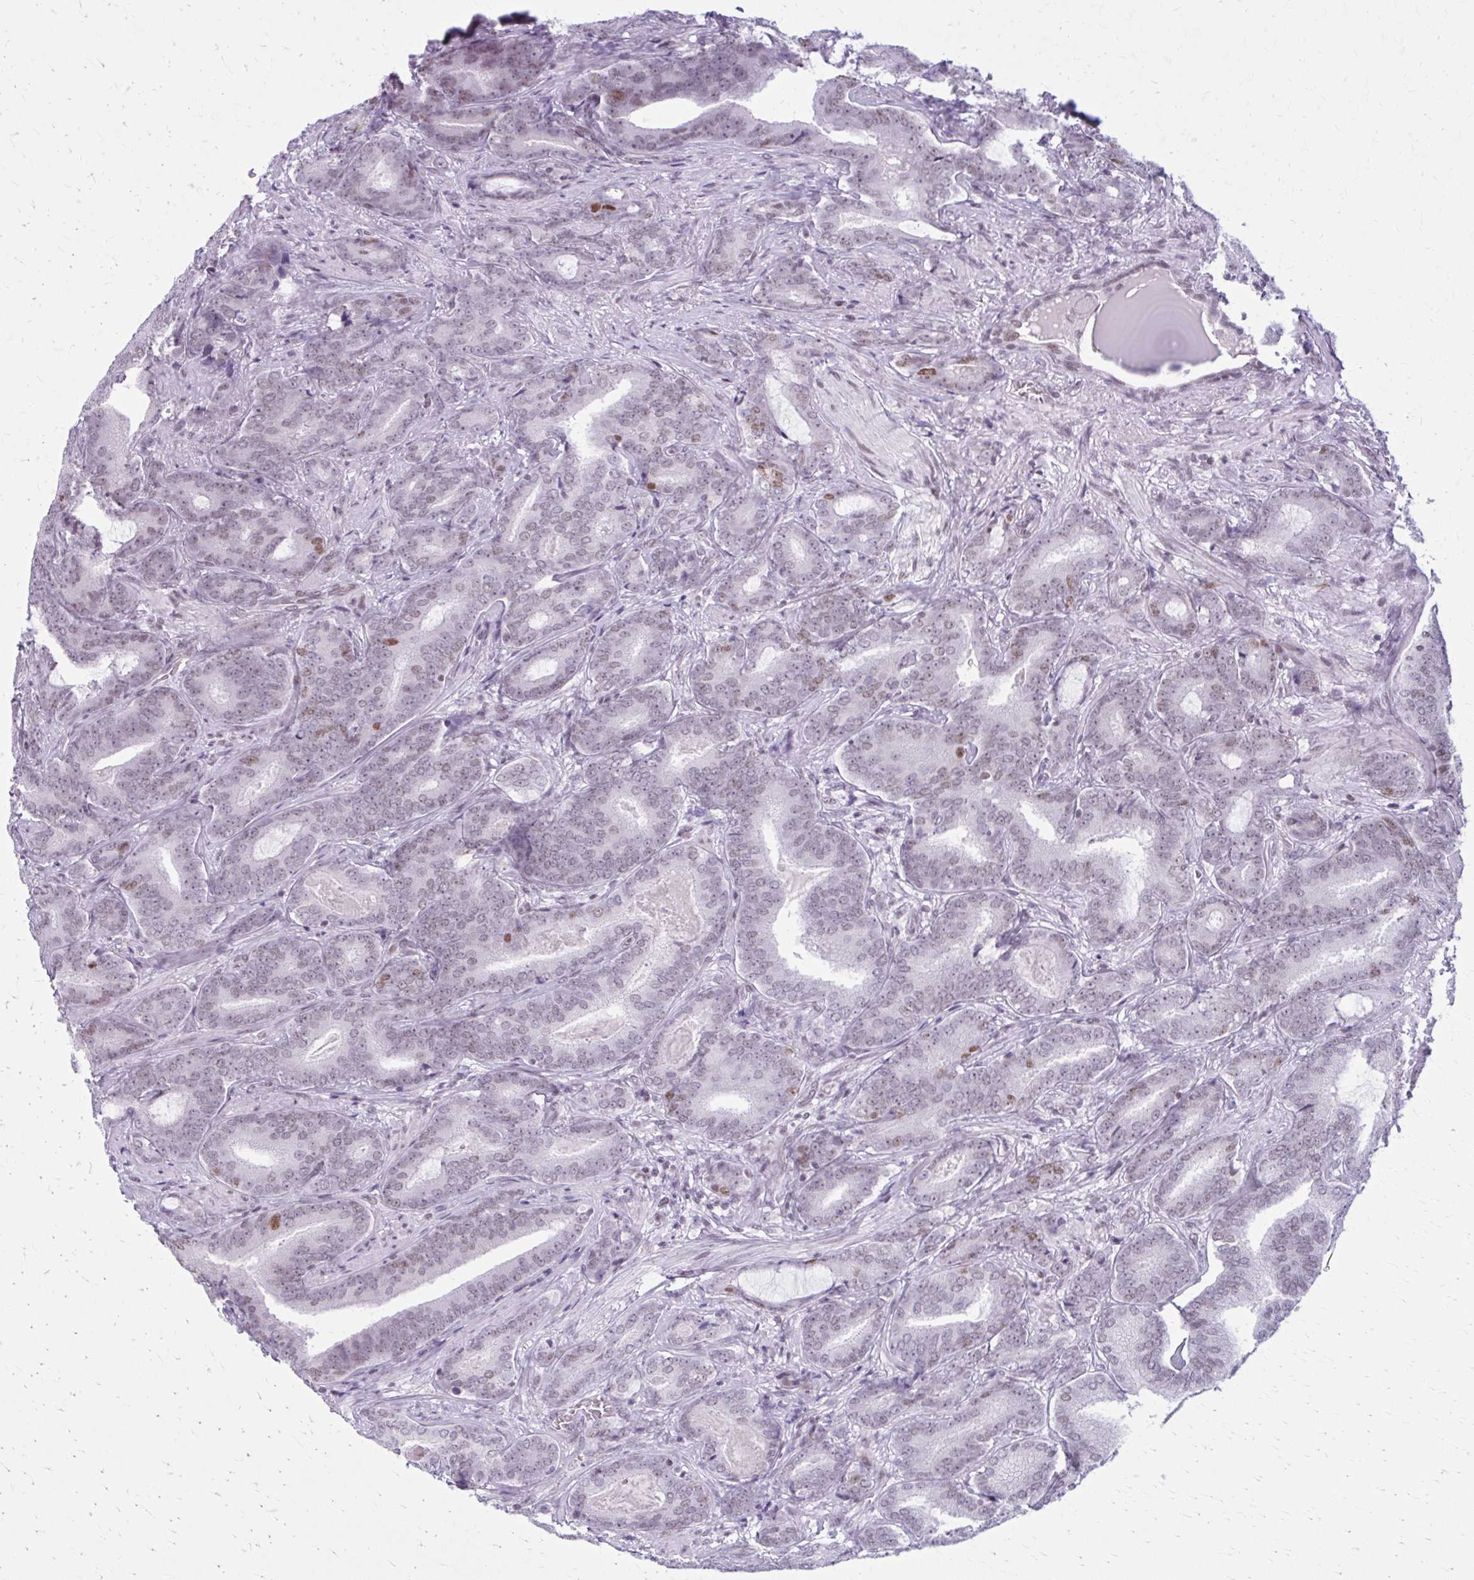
{"staining": {"intensity": "moderate", "quantity": "<25%", "location": "nuclear"}, "tissue": "prostate cancer", "cell_type": "Tumor cells", "image_type": "cancer", "snomed": [{"axis": "morphology", "description": "Adenocarcinoma, Low grade"}, {"axis": "topography", "description": "Prostate and seminal vesicle, NOS"}], "caption": "DAB immunohistochemical staining of human adenocarcinoma (low-grade) (prostate) shows moderate nuclear protein staining in about <25% of tumor cells.", "gene": "PABIR1", "patient": {"sex": "male", "age": 61}}